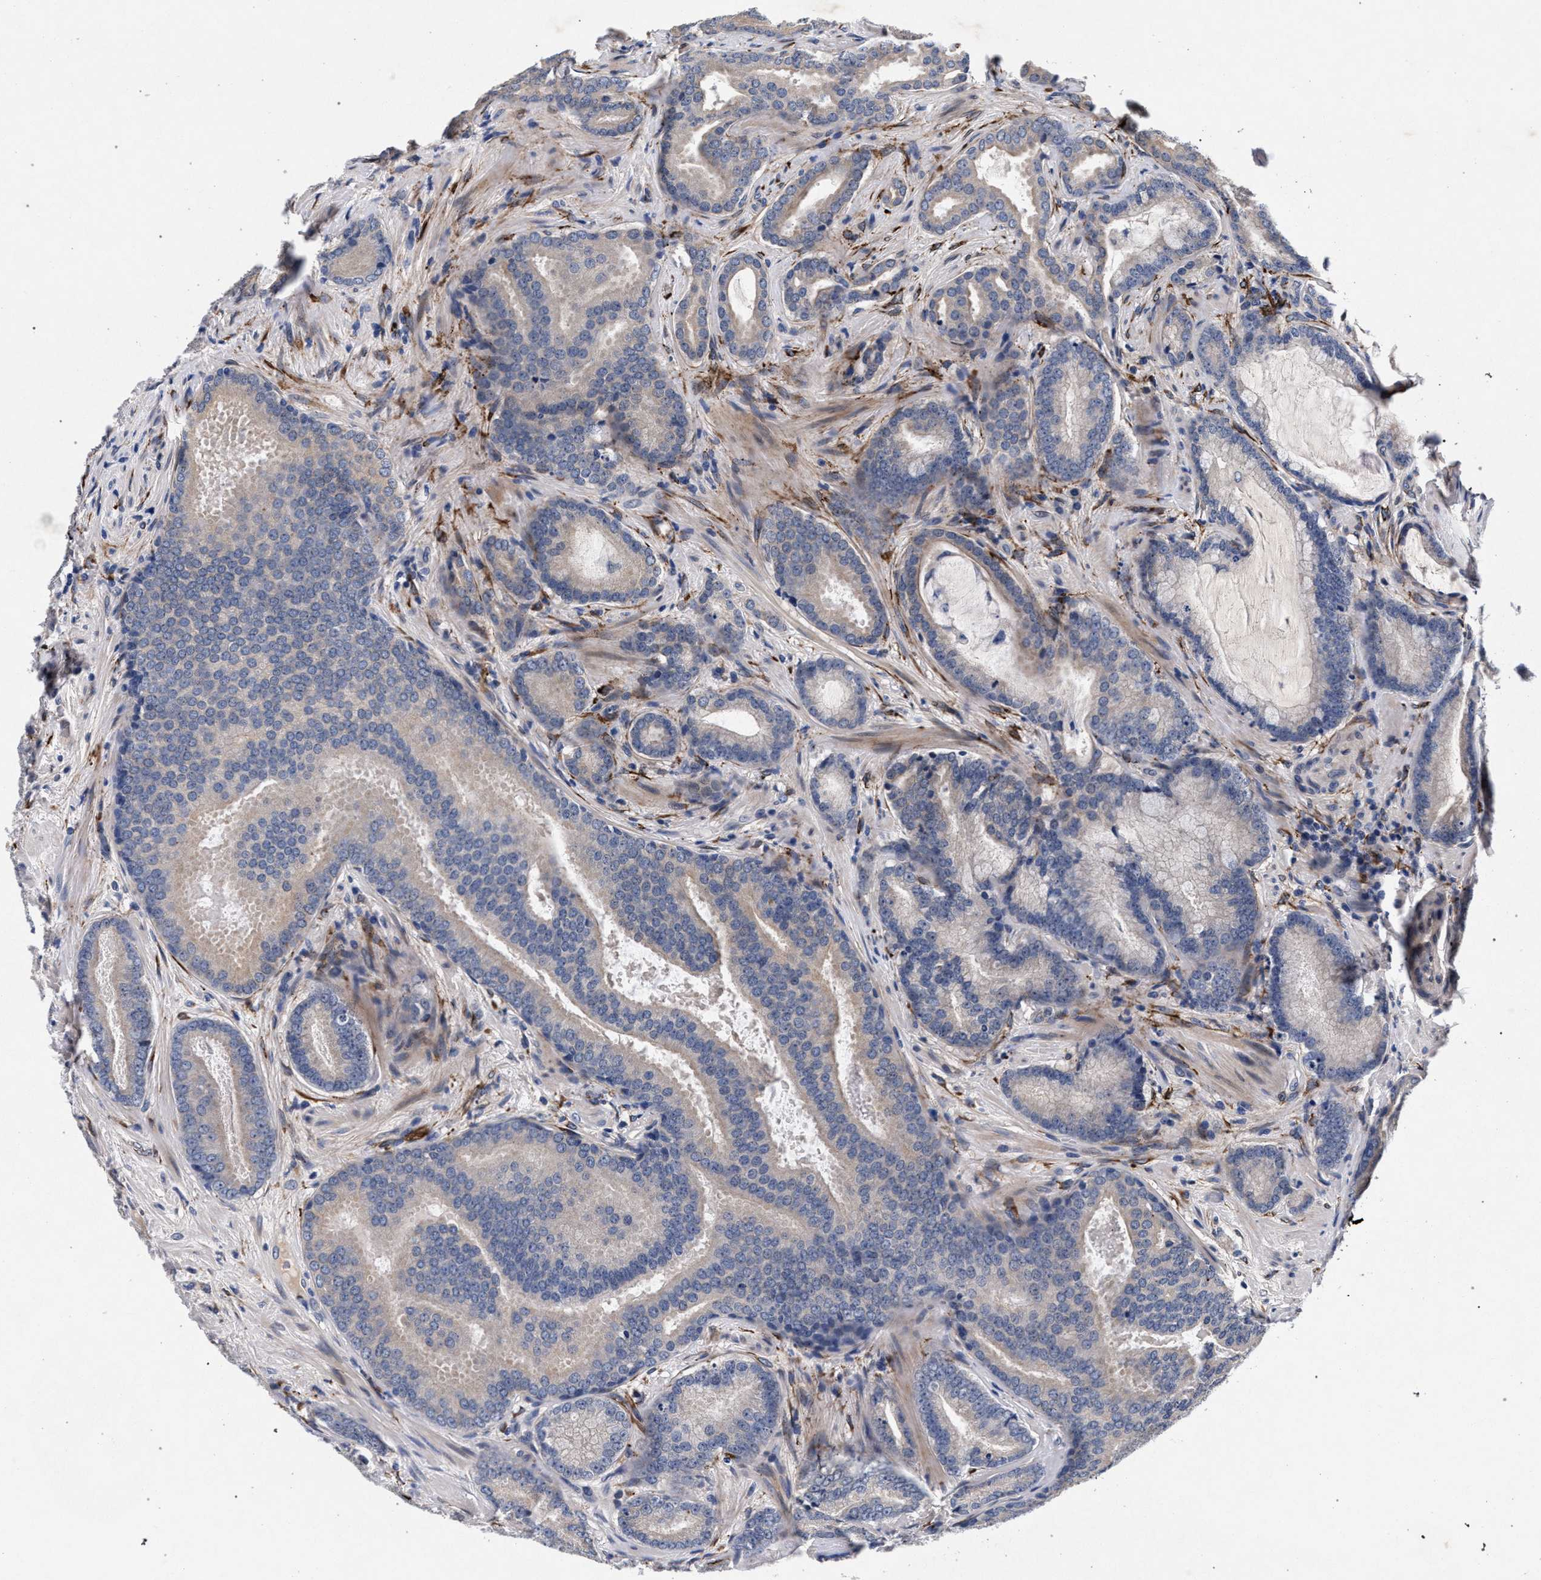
{"staining": {"intensity": "negative", "quantity": "none", "location": "none"}, "tissue": "prostate cancer", "cell_type": "Tumor cells", "image_type": "cancer", "snomed": [{"axis": "morphology", "description": "Adenocarcinoma, High grade"}, {"axis": "topography", "description": "Prostate"}], "caption": "Tumor cells show no significant expression in high-grade adenocarcinoma (prostate).", "gene": "NEK7", "patient": {"sex": "male", "age": 55}}